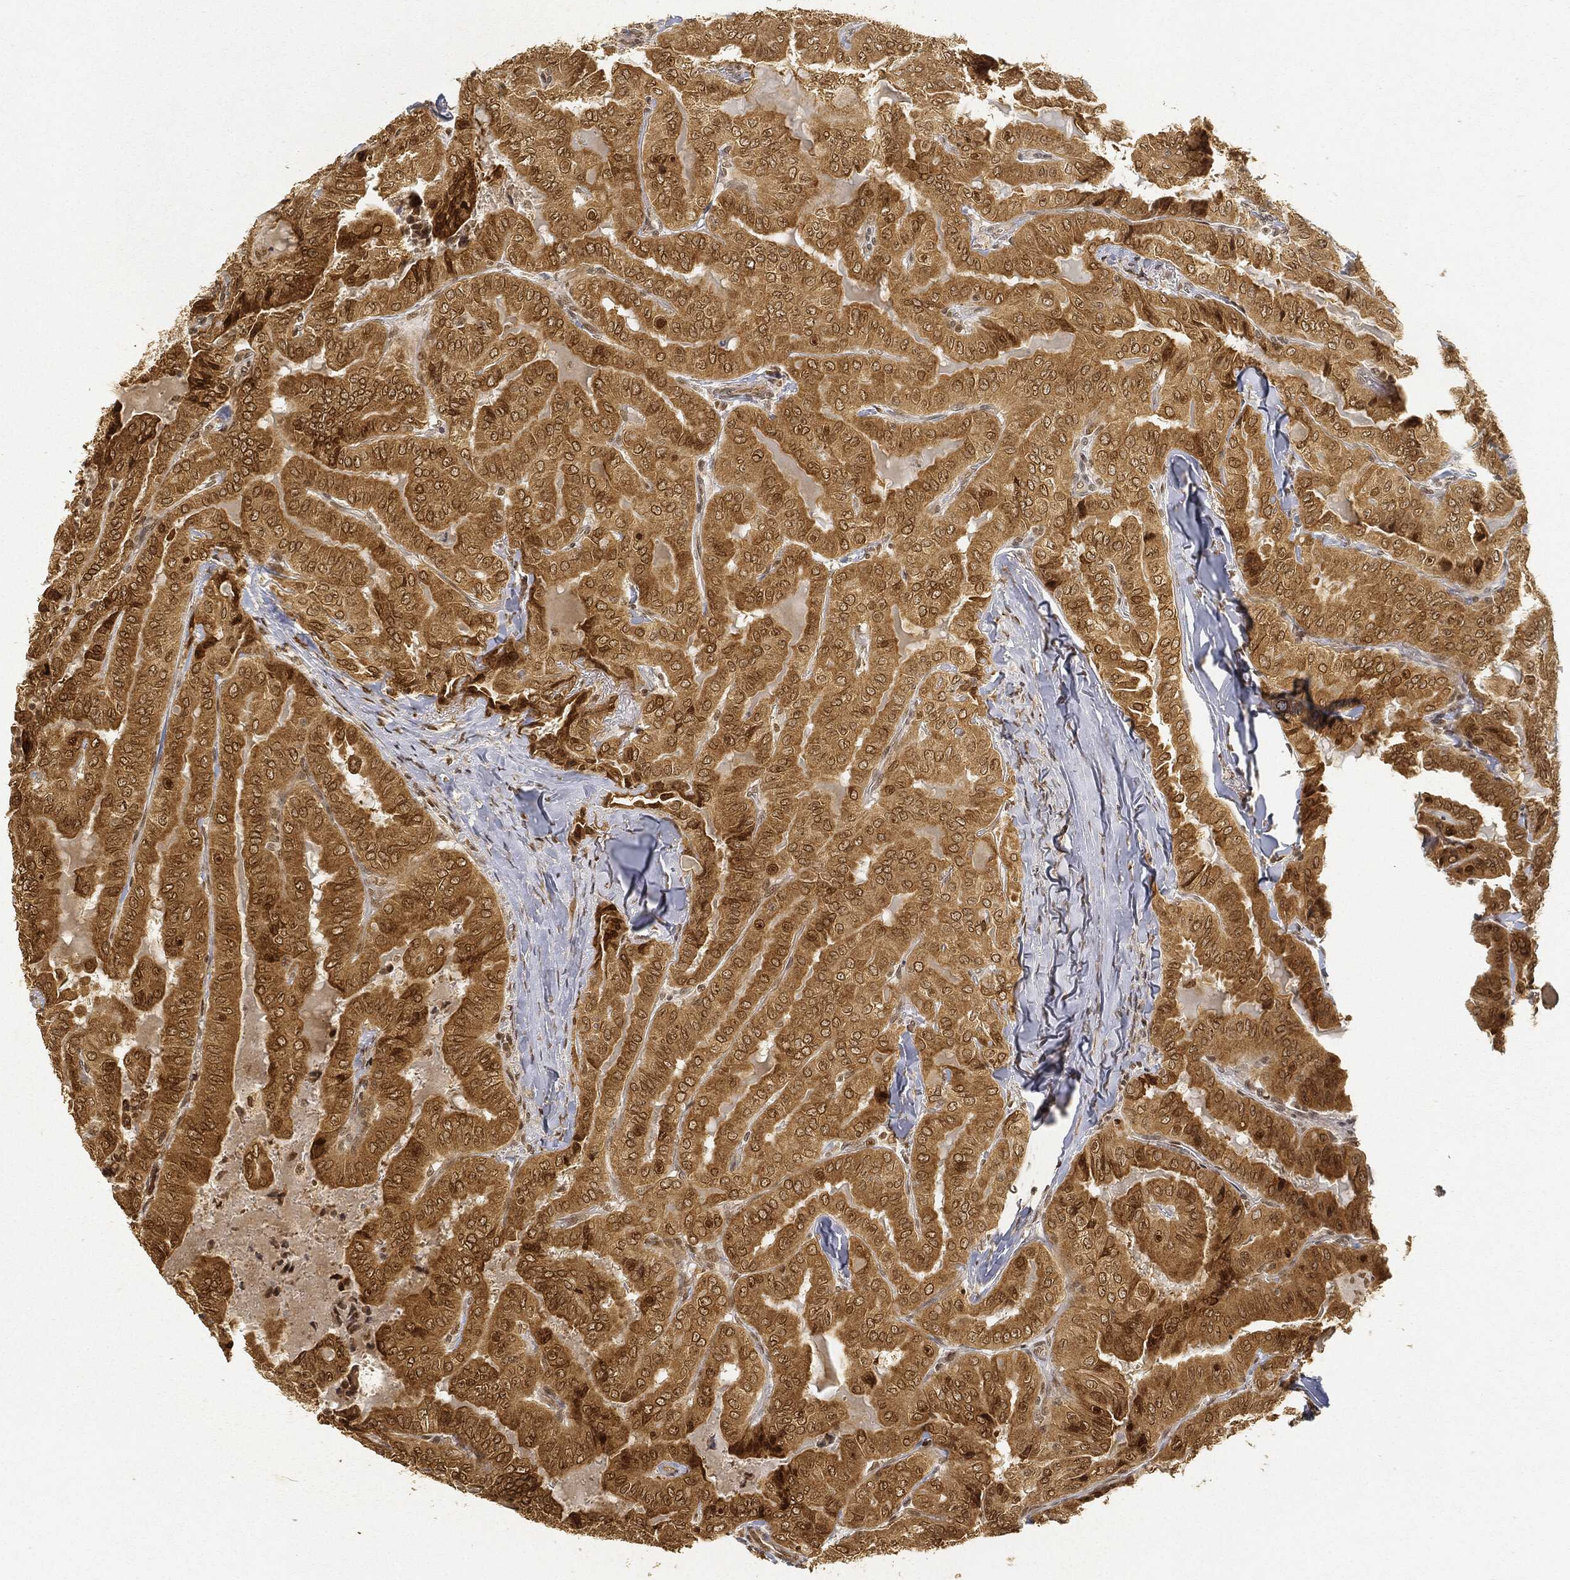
{"staining": {"intensity": "moderate", "quantity": ">75%", "location": "cytoplasmic/membranous,nuclear"}, "tissue": "thyroid cancer", "cell_type": "Tumor cells", "image_type": "cancer", "snomed": [{"axis": "morphology", "description": "Papillary adenocarcinoma, NOS"}, {"axis": "topography", "description": "Thyroid gland"}], "caption": "Brown immunohistochemical staining in papillary adenocarcinoma (thyroid) displays moderate cytoplasmic/membranous and nuclear staining in approximately >75% of tumor cells.", "gene": "CIB1", "patient": {"sex": "female", "age": 68}}